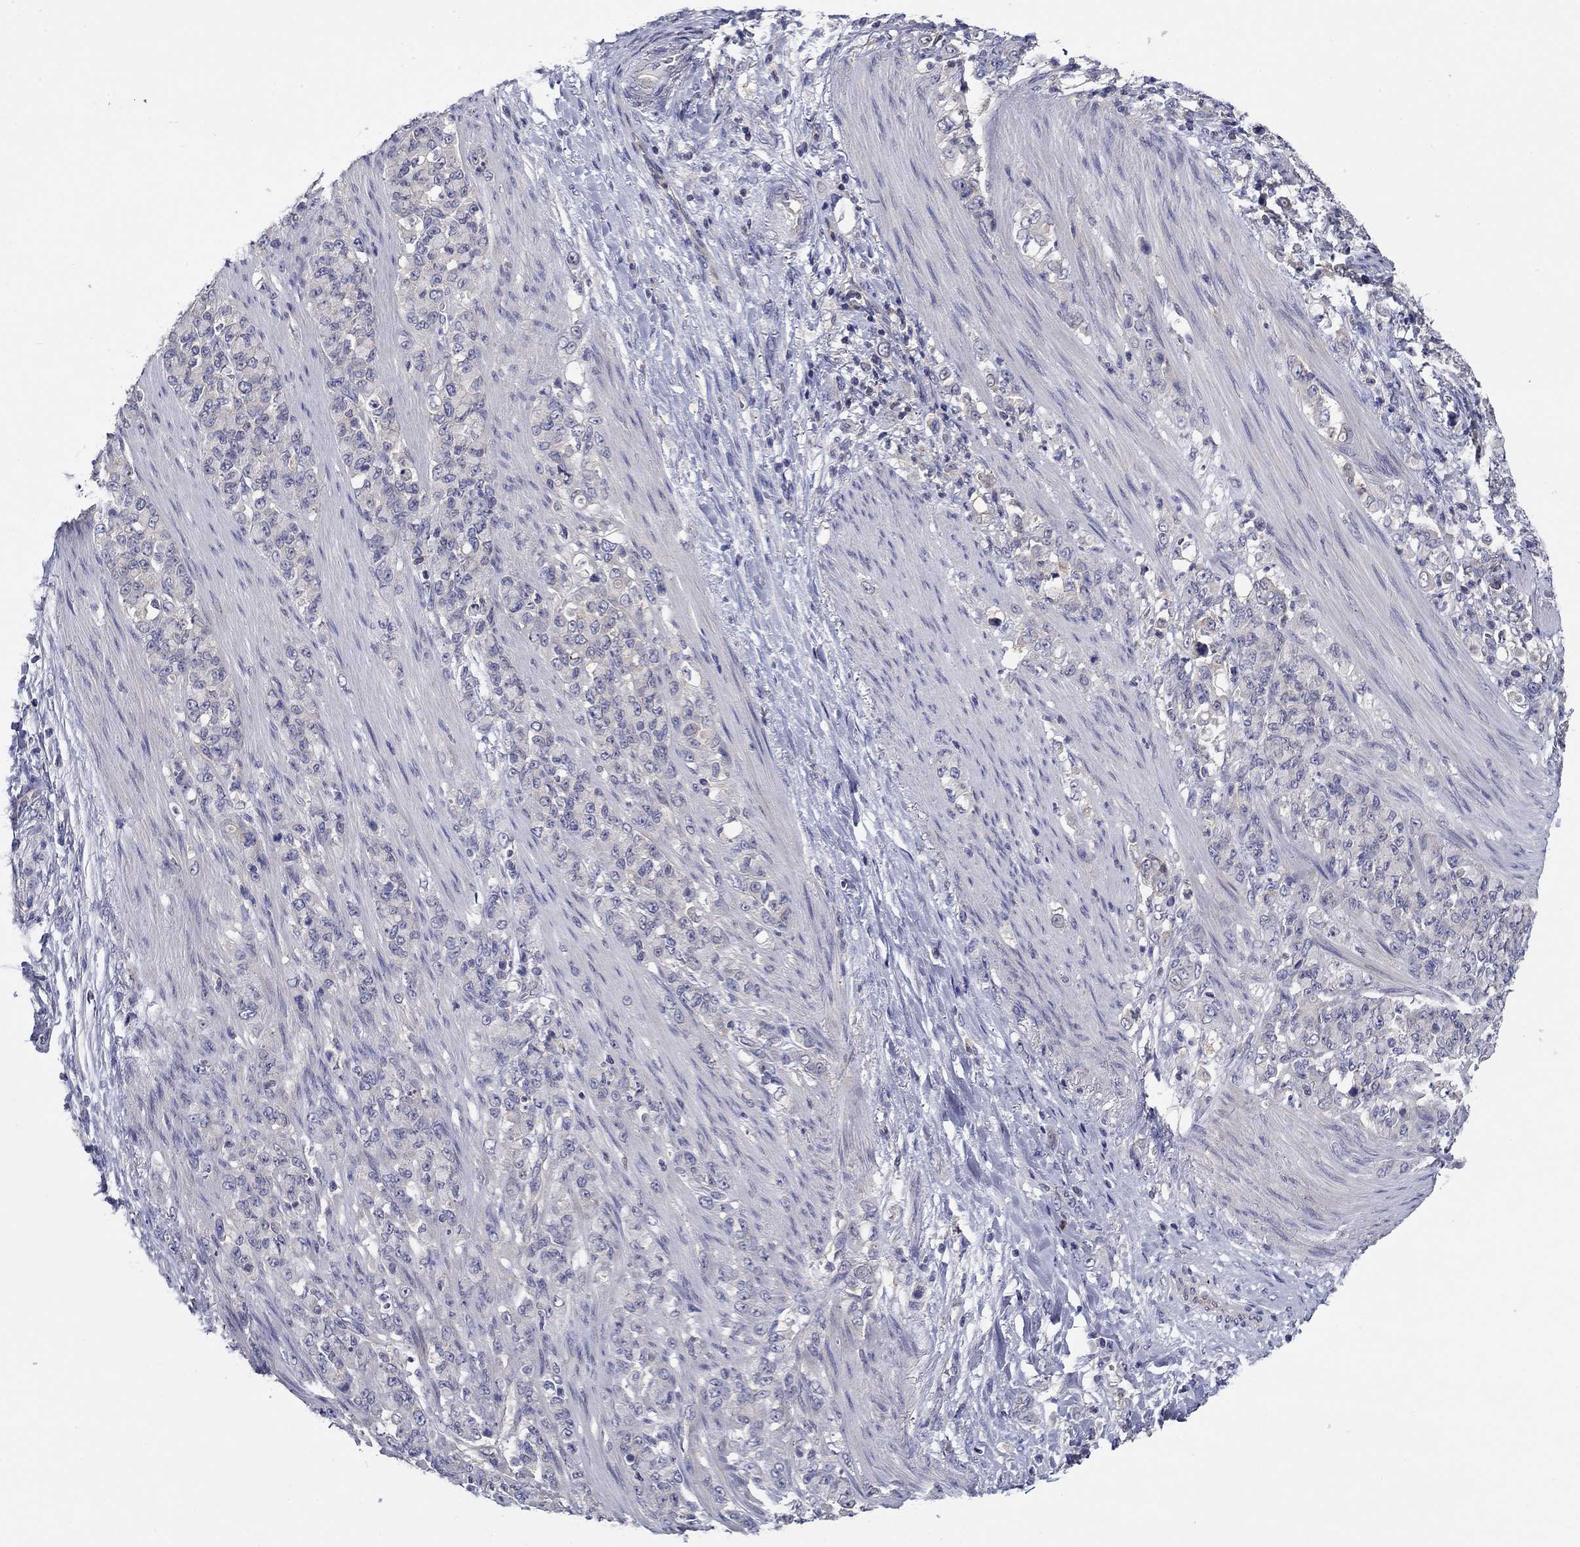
{"staining": {"intensity": "negative", "quantity": "none", "location": "none"}, "tissue": "stomach cancer", "cell_type": "Tumor cells", "image_type": "cancer", "snomed": [{"axis": "morphology", "description": "Adenocarcinoma, NOS"}, {"axis": "topography", "description": "Stomach"}], "caption": "This micrograph is of adenocarcinoma (stomach) stained with IHC to label a protein in brown with the nuclei are counter-stained blue. There is no positivity in tumor cells.", "gene": "POU2F2", "patient": {"sex": "female", "age": 79}}